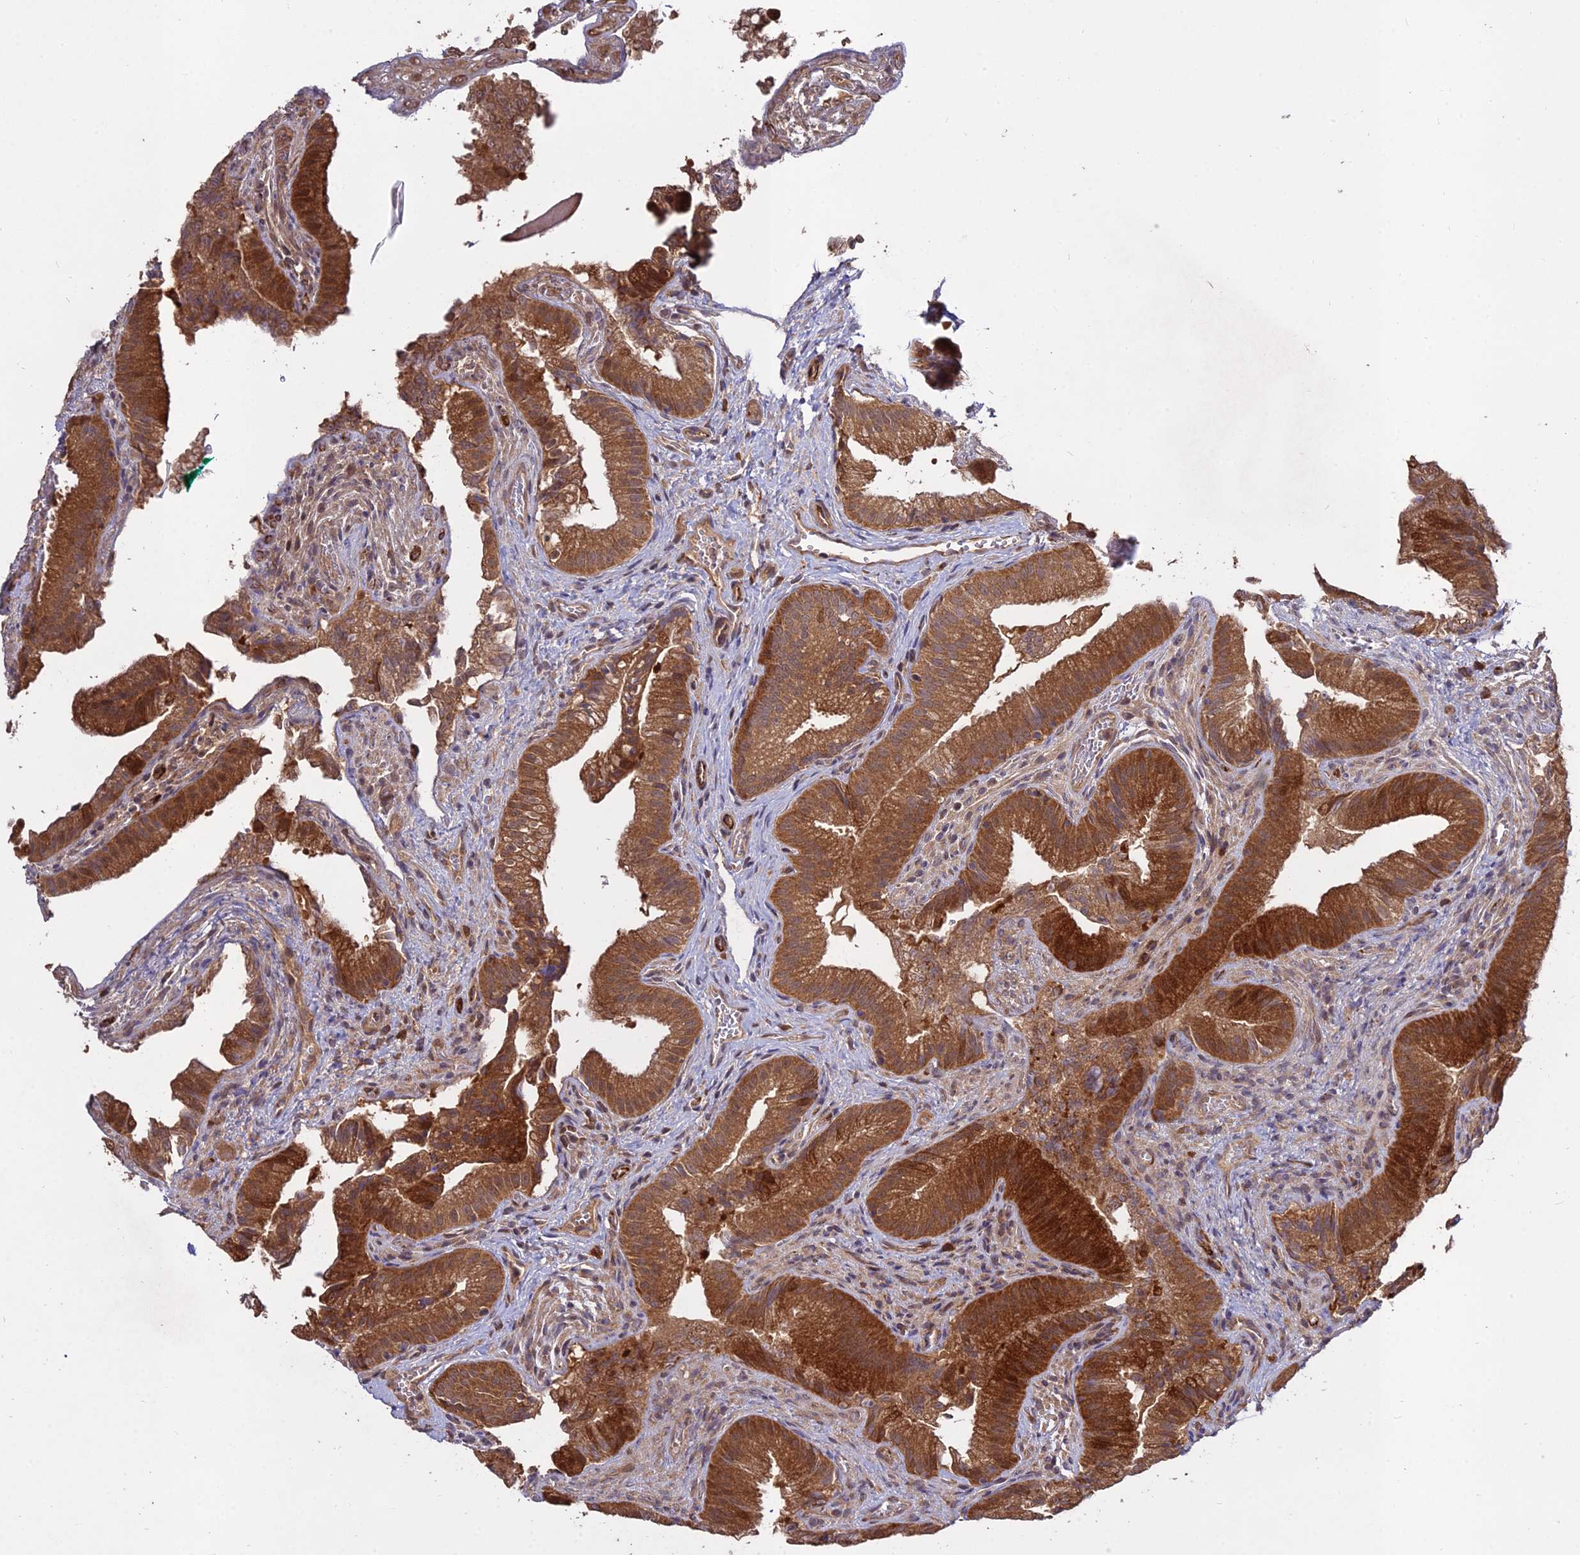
{"staining": {"intensity": "strong", "quantity": ">75%", "location": "cytoplasmic/membranous"}, "tissue": "gallbladder", "cell_type": "Glandular cells", "image_type": "normal", "snomed": [{"axis": "morphology", "description": "Normal tissue, NOS"}, {"axis": "topography", "description": "Gallbladder"}], "caption": "Protein expression by IHC demonstrates strong cytoplasmic/membranous staining in approximately >75% of glandular cells in unremarkable gallbladder.", "gene": "GRTP1", "patient": {"sex": "female", "age": 30}}